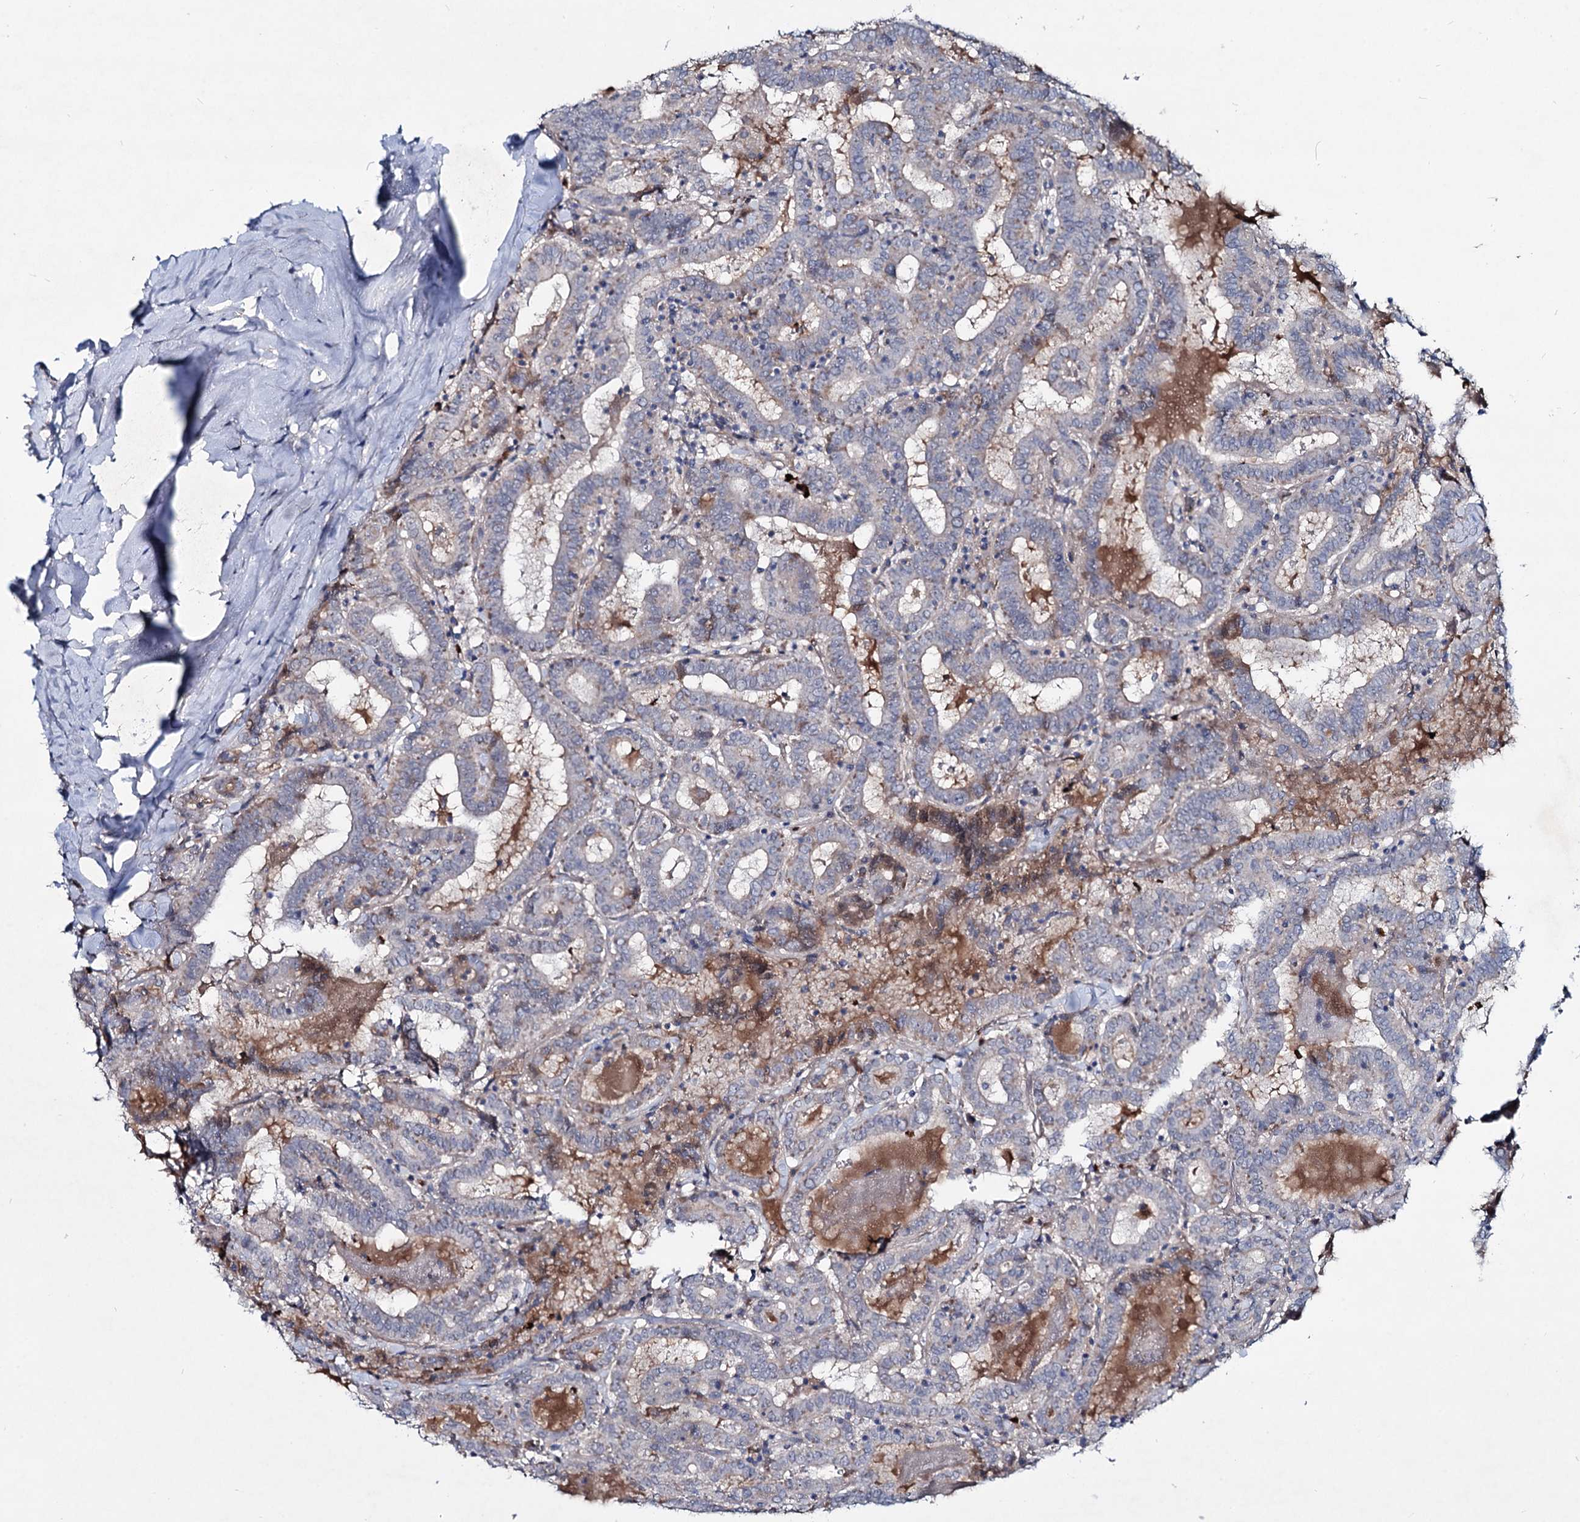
{"staining": {"intensity": "negative", "quantity": "none", "location": "none"}, "tissue": "thyroid cancer", "cell_type": "Tumor cells", "image_type": "cancer", "snomed": [{"axis": "morphology", "description": "Papillary adenocarcinoma, NOS"}, {"axis": "topography", "description": "Thyroid gland"}], "caption": "Immunohistochemical staining of human thyroid cancer displays no significant positivity in tumor cells. (IHC, brightfield microscopy, high magnification).", "gene": "RNF6", "patient": {"sex": "female", "age": 72}}